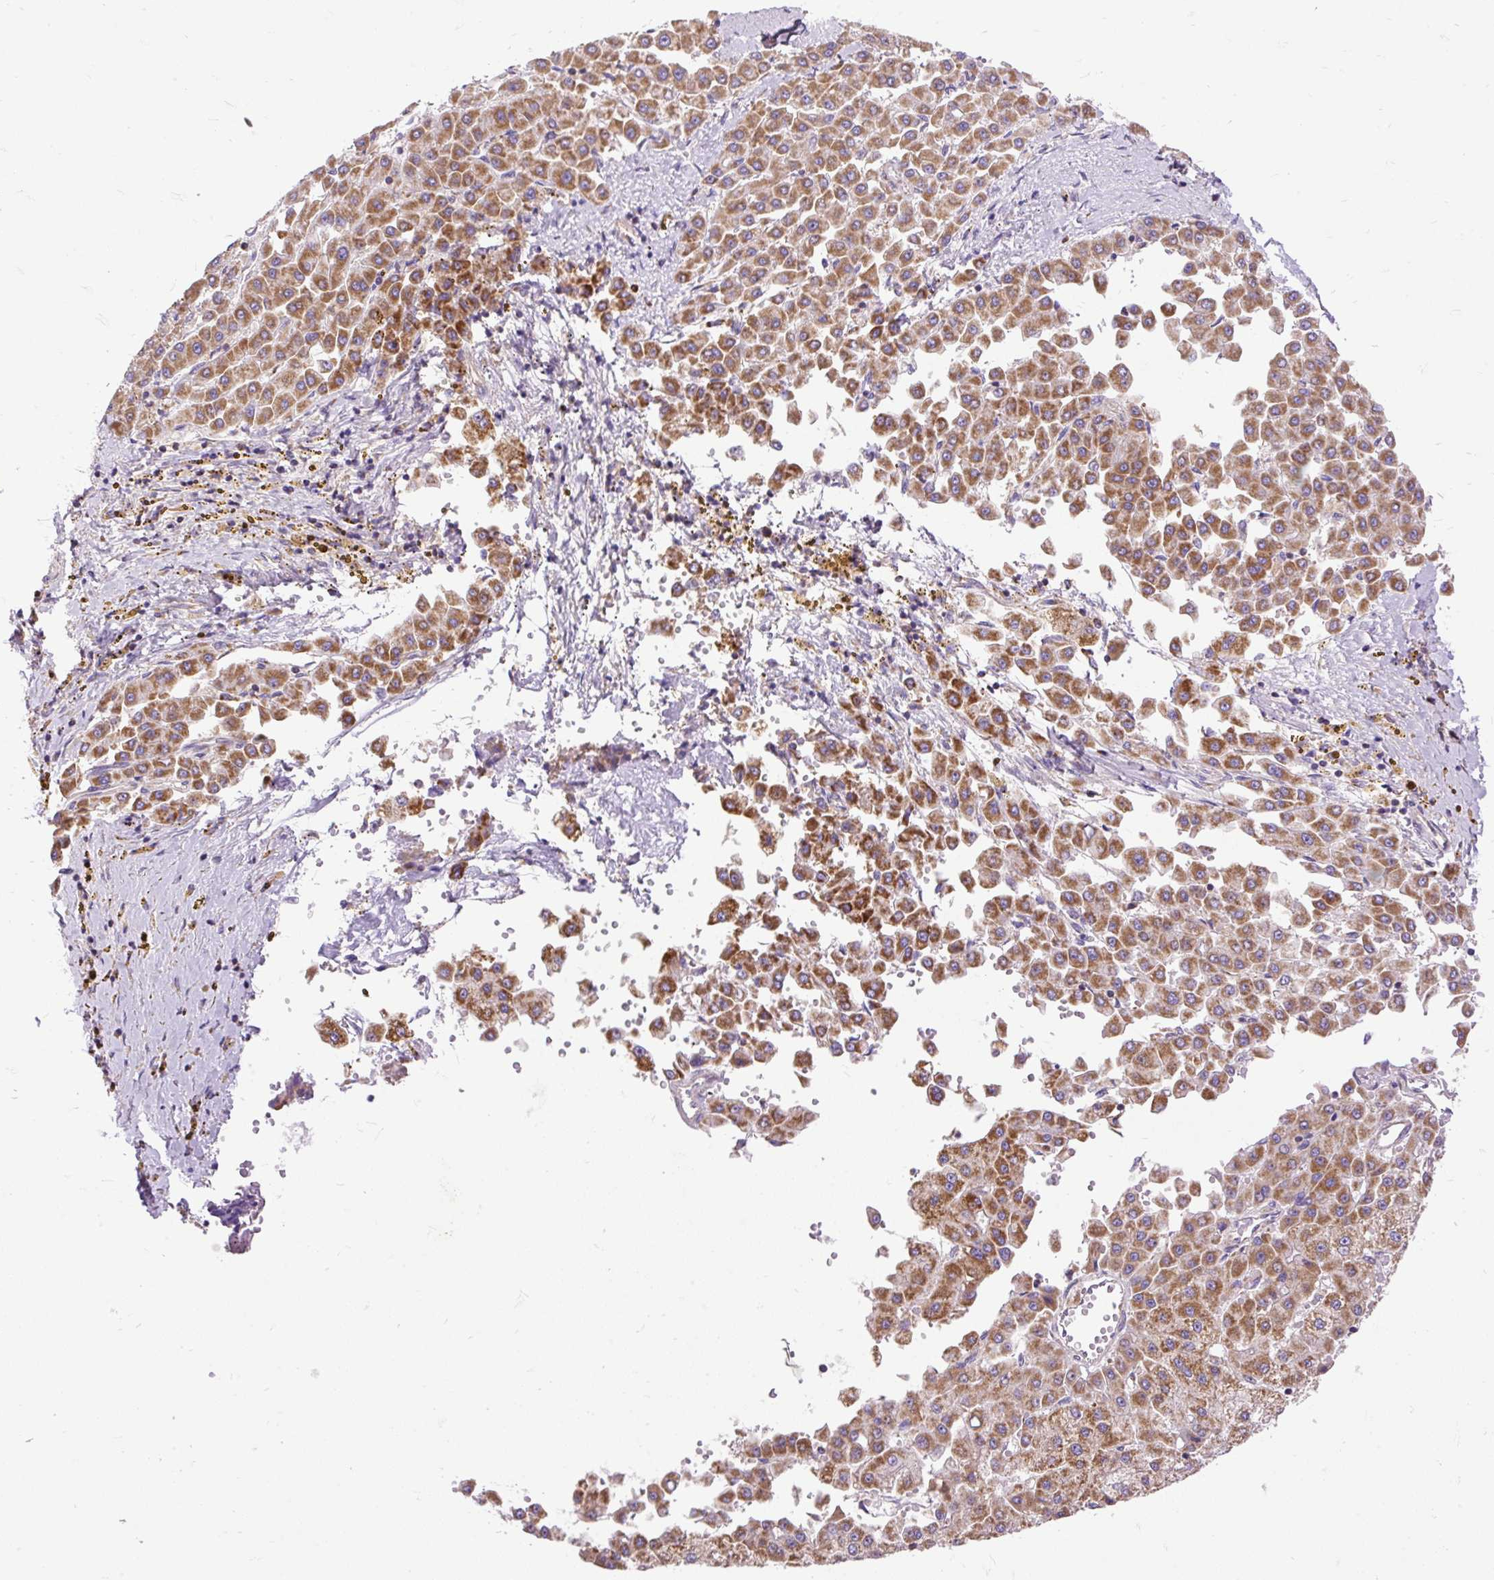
{"staining": {"intensity": "moderate", "quantity": ">75%", "location": "cytoplasmic/membranous"}, "tissue": "liver cancer", "cell_type": "Tumor cells", "image_type": "cancer", "snomed": [{"axis": "morphology", "description": "Carcinoma, Hepatocellular, NOS"}, {"axis": "topography", "description": "Liver"}], "caption": "This photomicrograph demonstrates IHC staining of liver hepatocellular carcinoma, with medium moderate cytoplasmic/membranous staining in approximately >75% of tumor cells.", "gene": "TOMM40", "patient": {"sex": "male", "age": 47}}